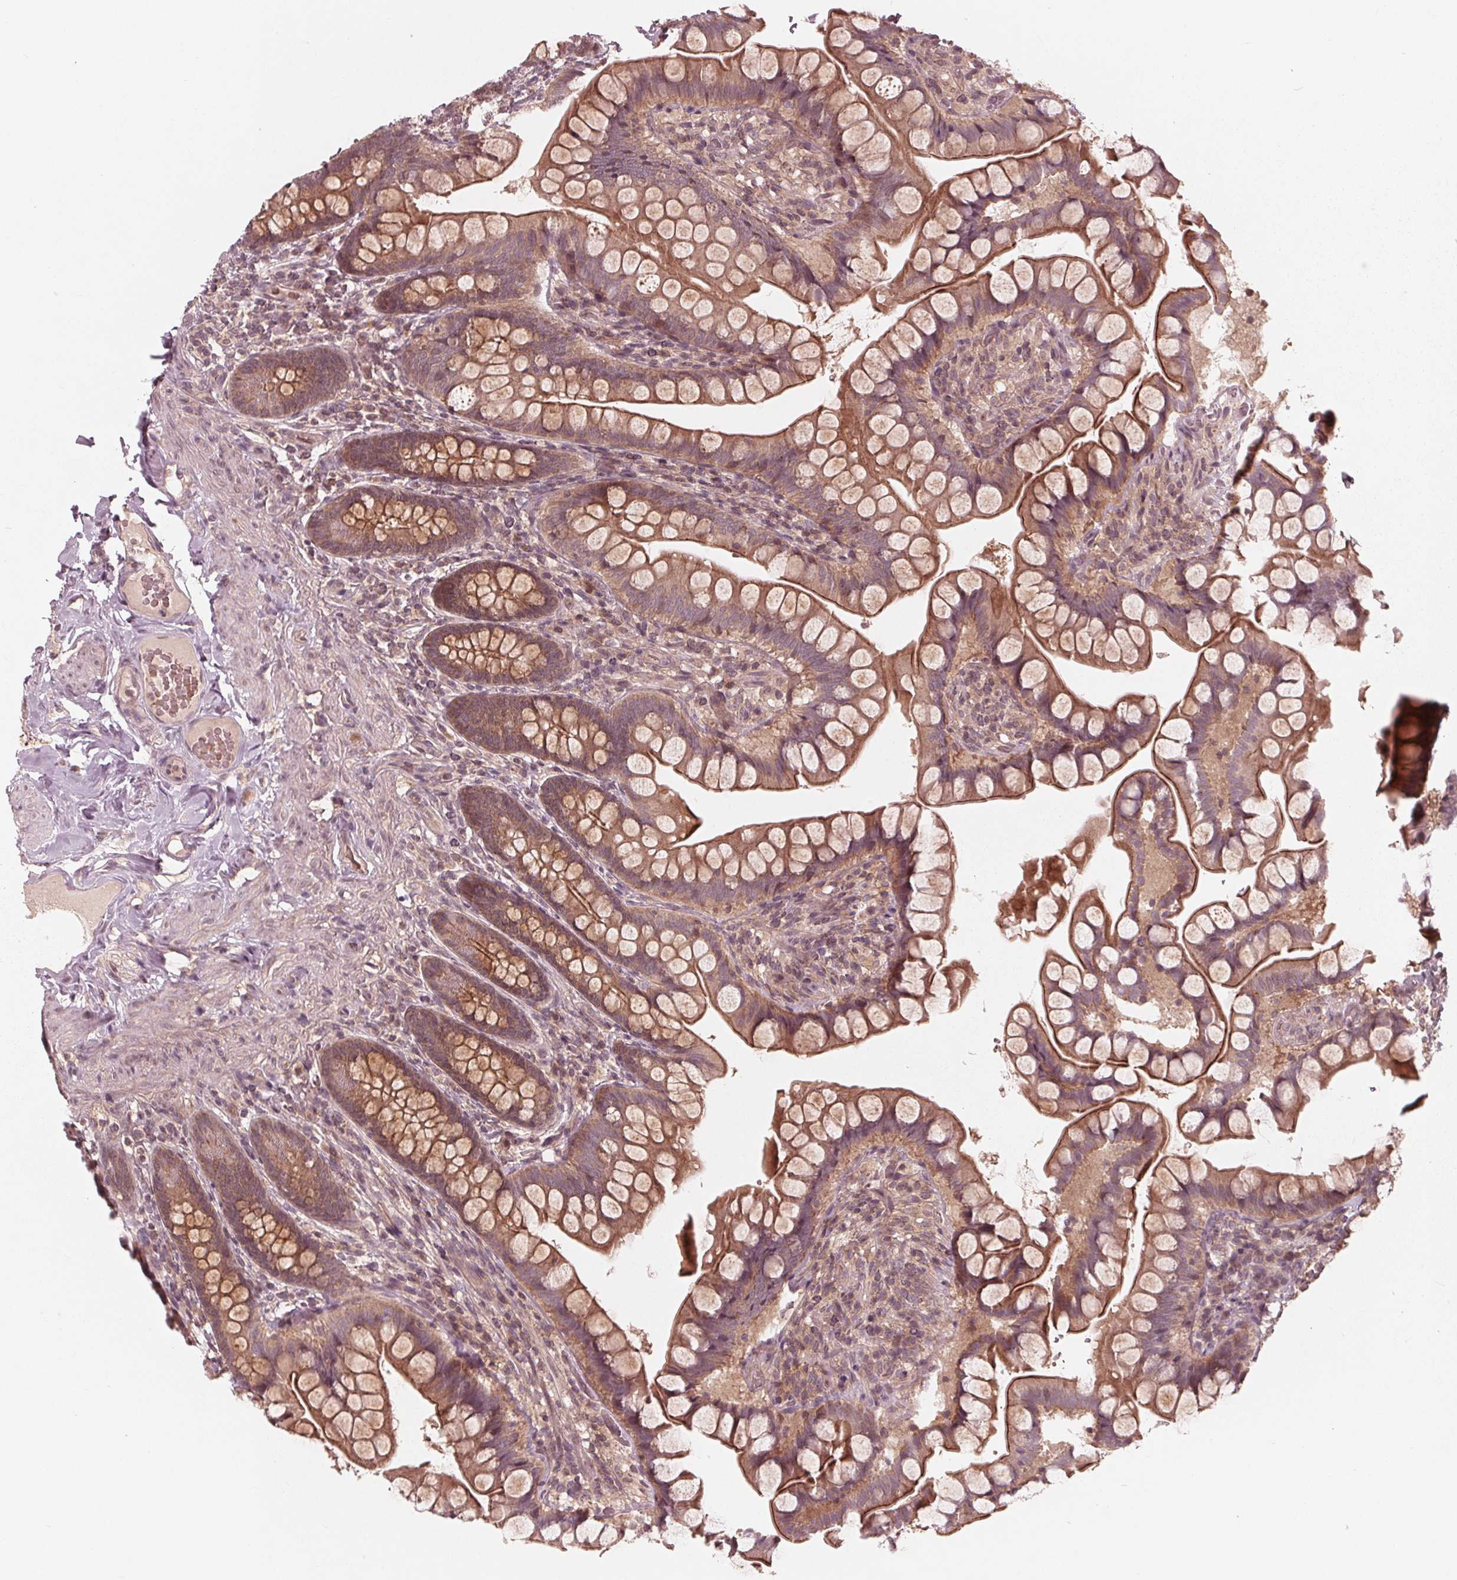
{"staining": {"intensity": "moderate", "quantity": ">75%", "location": "cytoplasmic/membranous"}, "tissue": "small intestine", "cell_type": "Glandular cells", "image_type": "normal", "snomed": [{"axis": "morphology", "description": "Normal tissue, NOS"}, {"axis": "topography", "description": "Small intestine"}], "caption": "Immunohistochemical staining of benign small intestine shows moderate cytoplasmic/membranous protein staining in about >75% of glandular cells. (IHC, brightfield microscopy, high magnification).", "gene": "UBALD1", "patient": {"sex": "male", "age": 70}}